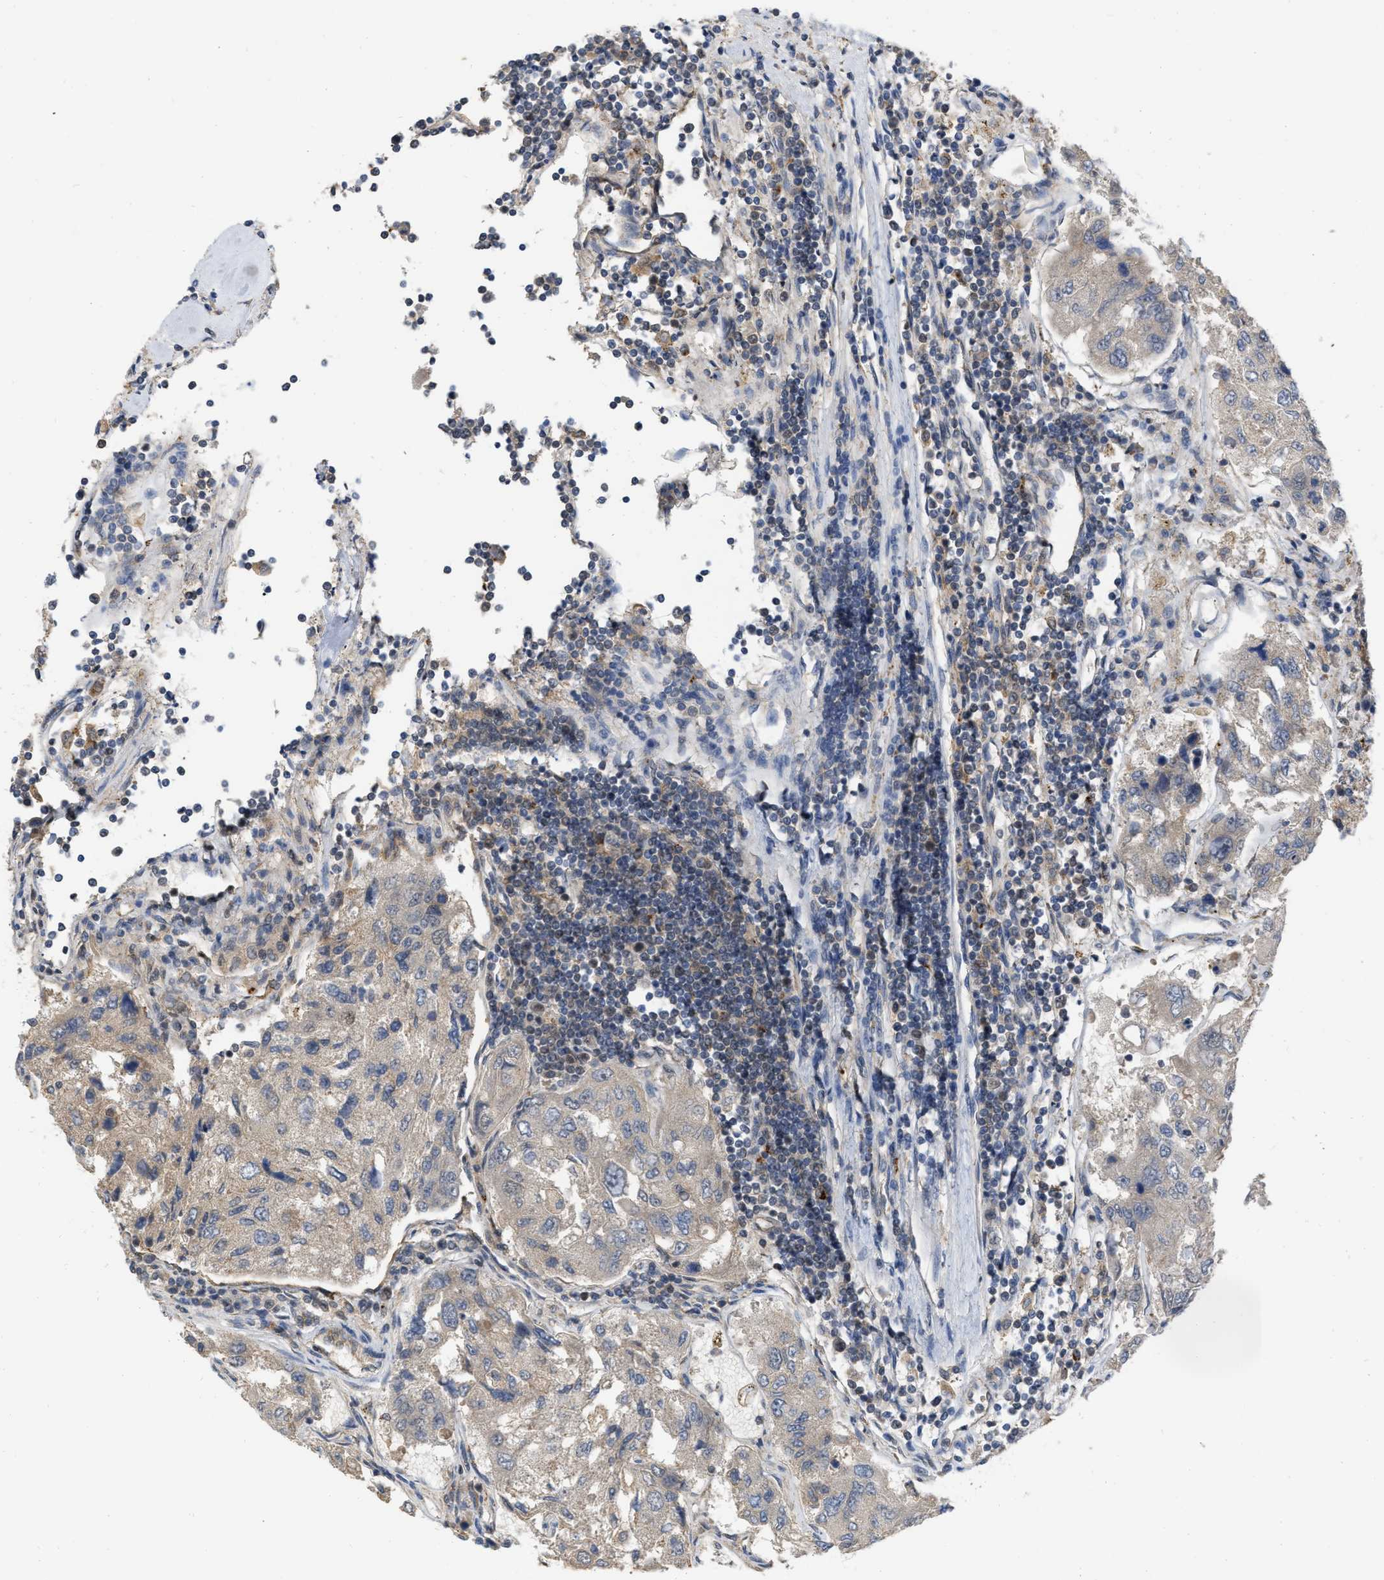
{"staining": {"intensity": "negative", "quantity": "none", "location": "none"}, "tissue": "urothelial cancer", "cell_type": "Tumor cells", "image_type": "cancer", "snomed": [{"axis": "morphology", "description": "Urothelial carcinoma, High grade"}, {"axis": "topography", "description": "Lymph node"}, {"axis": "topography", "description": "Urinary bladder"}], "caption": "A photomicrograph of urothelial cancer stained for a protein displays no brown staining in tumor cells. (DAB (3,3'-diaminobenzidine) IHC visualized using brightfield microscopy, high magnification).", "gene": "NAPEPLD", "patient": {"sex": "male", "age": 51}}